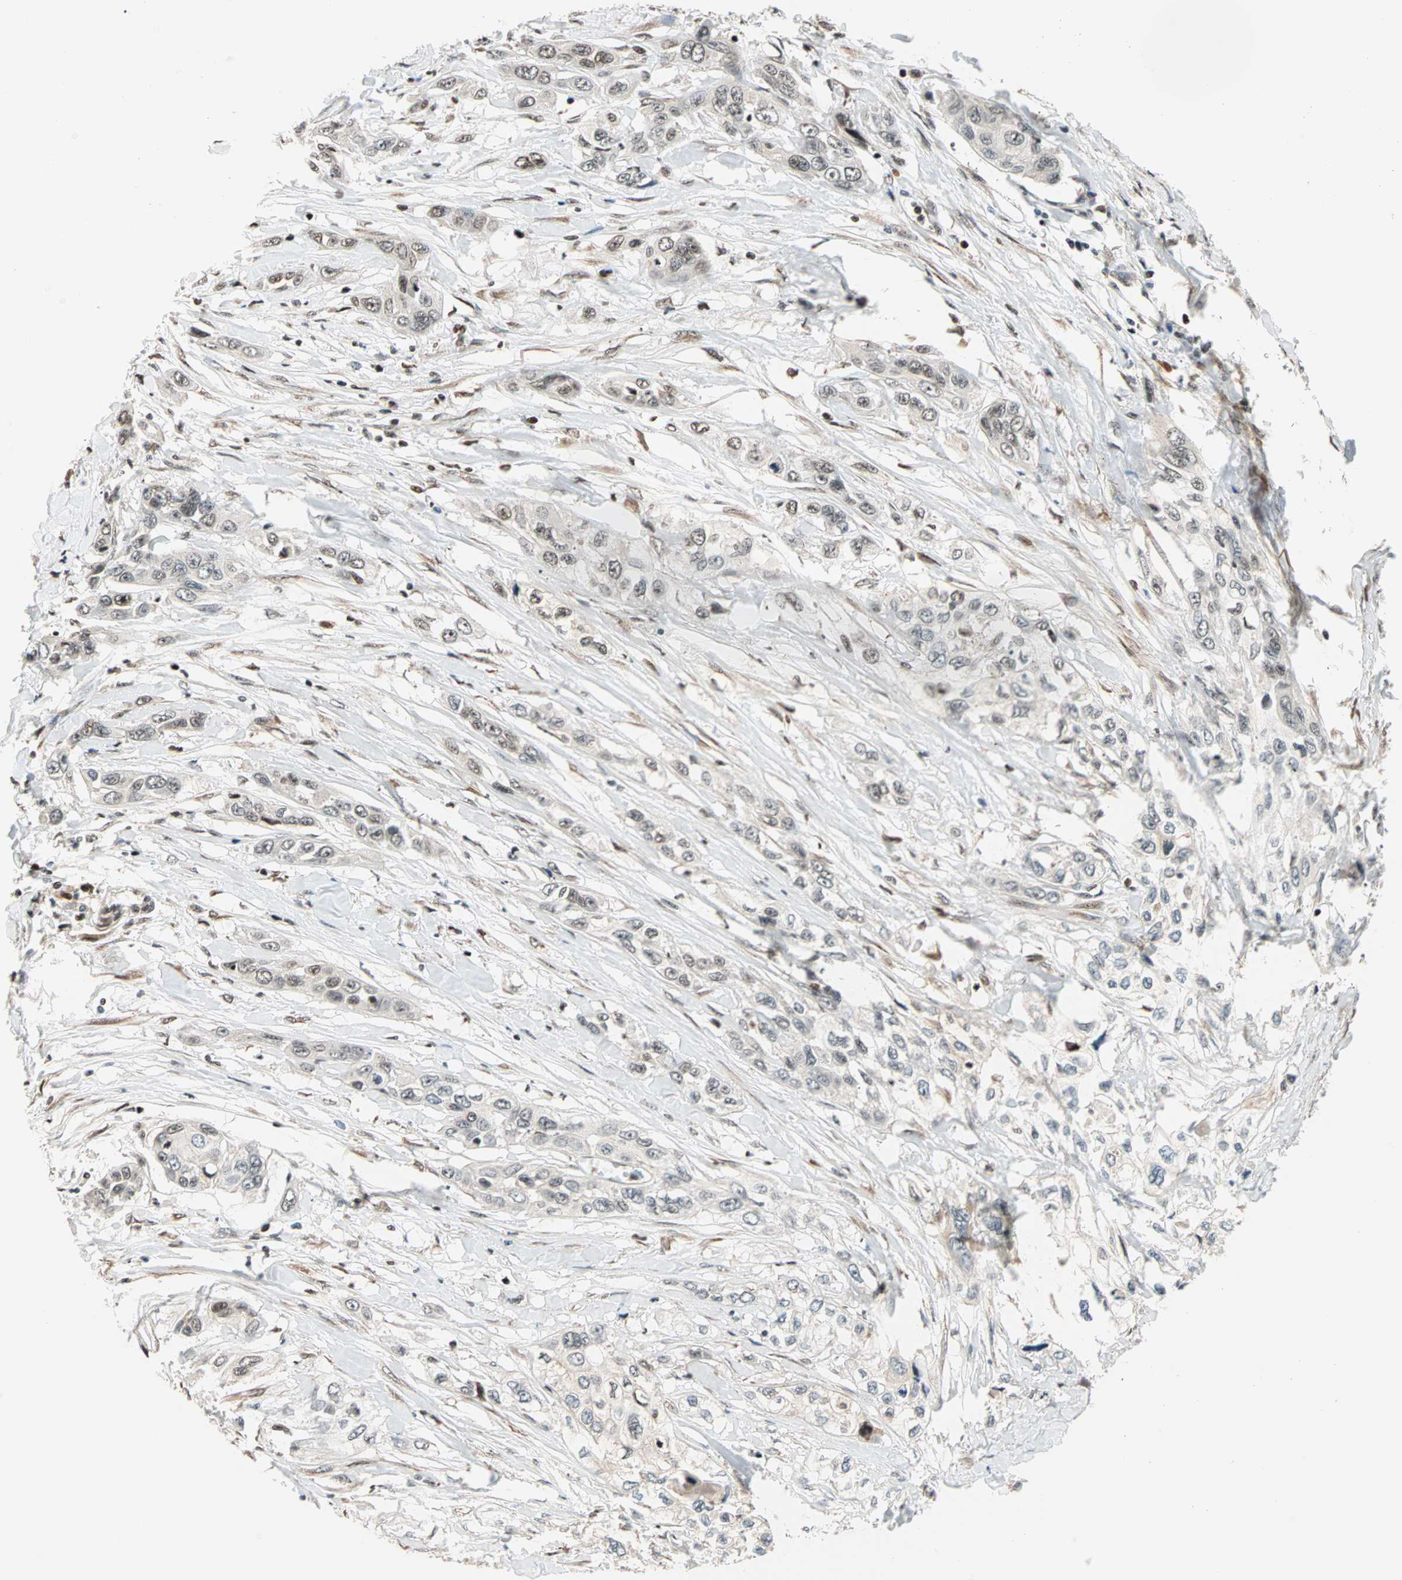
{"staining": {"intensity": "weak", "quantity": "25%-75%", "location": "cytoplasmic/membranous,nuclear"}, "tissue": "pancreatic cancer", "cell_type": "Tumor cells", "image_type": "cancer", "snomed": [{"axis": "morphology", "description": "Adenocarcinoma, NOS"}, {"axis": "topography", "description": "Pancreas"}], "caption": "This micrograph shows immunohistochemistry (IHC) staining of human adenocarcinoma (pancreatic), with low weak cytoplasmic/membranous and nuclear staining in approximately 25%-75% of tumor cells.", "gene": "HECW1", "patient": {"sex": "female", "age": 70}}